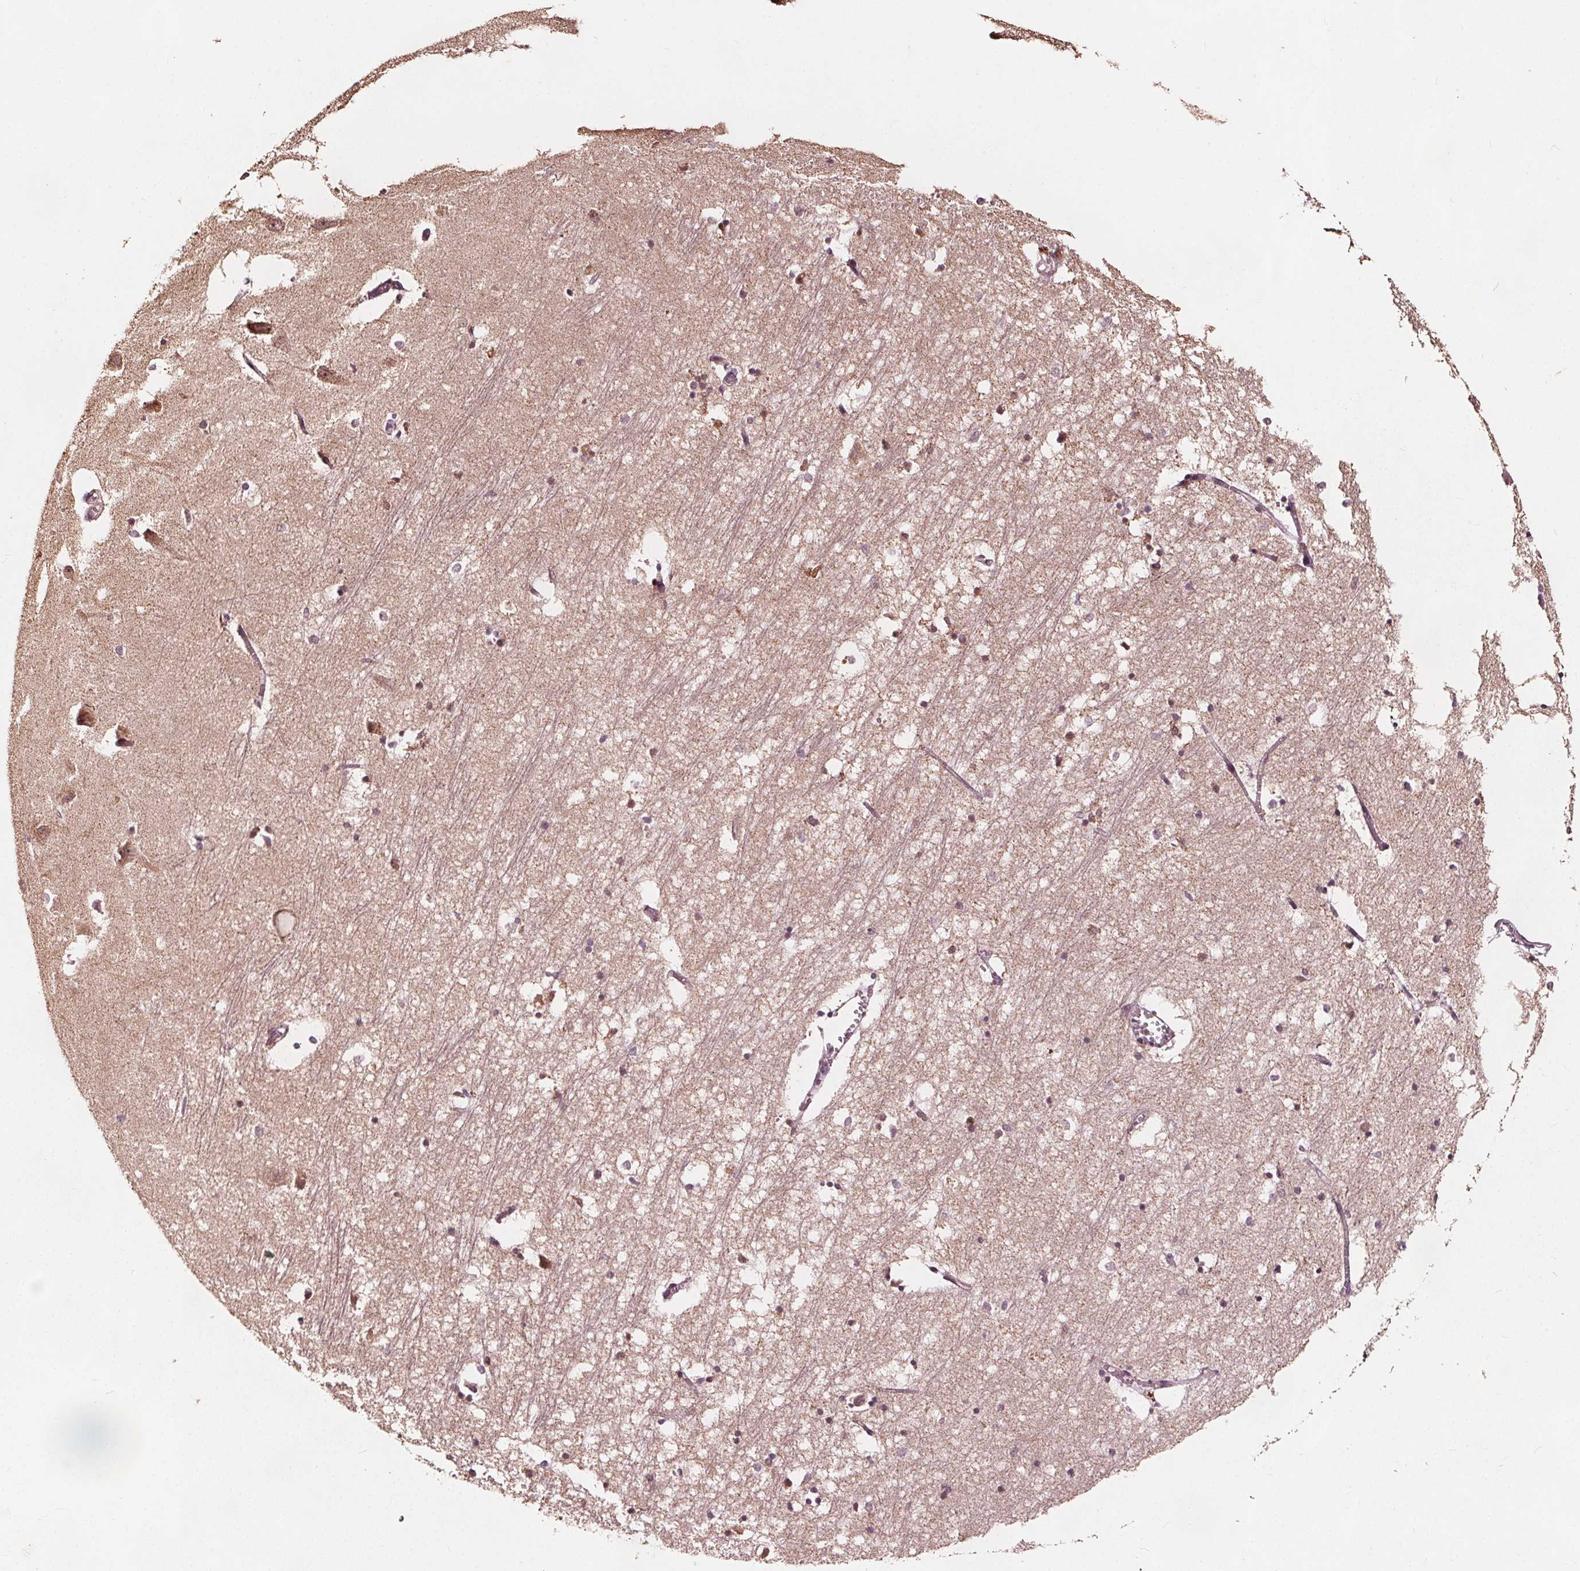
{"staining": {"intensity": "negative", "quantity": "none", "location": "none"}, "tissue": "hippocampus", "cell_type": "Glial cells", "image_type": "normal", "snomed": [{"axis": "morphology", "description": "Normal tissue, NOS"}, {"axis": "topography", "description": "Lateral ventricle wall"}, {"axis": "topography", "description": "Hippocampus"}], "caption": "This is a micrograph of immunohistochemistry (IHC) staining of normal hippocampus, which shows no expression in glial cells. (Brightfield microscopy of DAB (3,3'-diaminobenzidine) immunohistochemistry (IHC) at high magnification).", "gene": "AIP", "patient": {"sex": "female", "age": 63}}